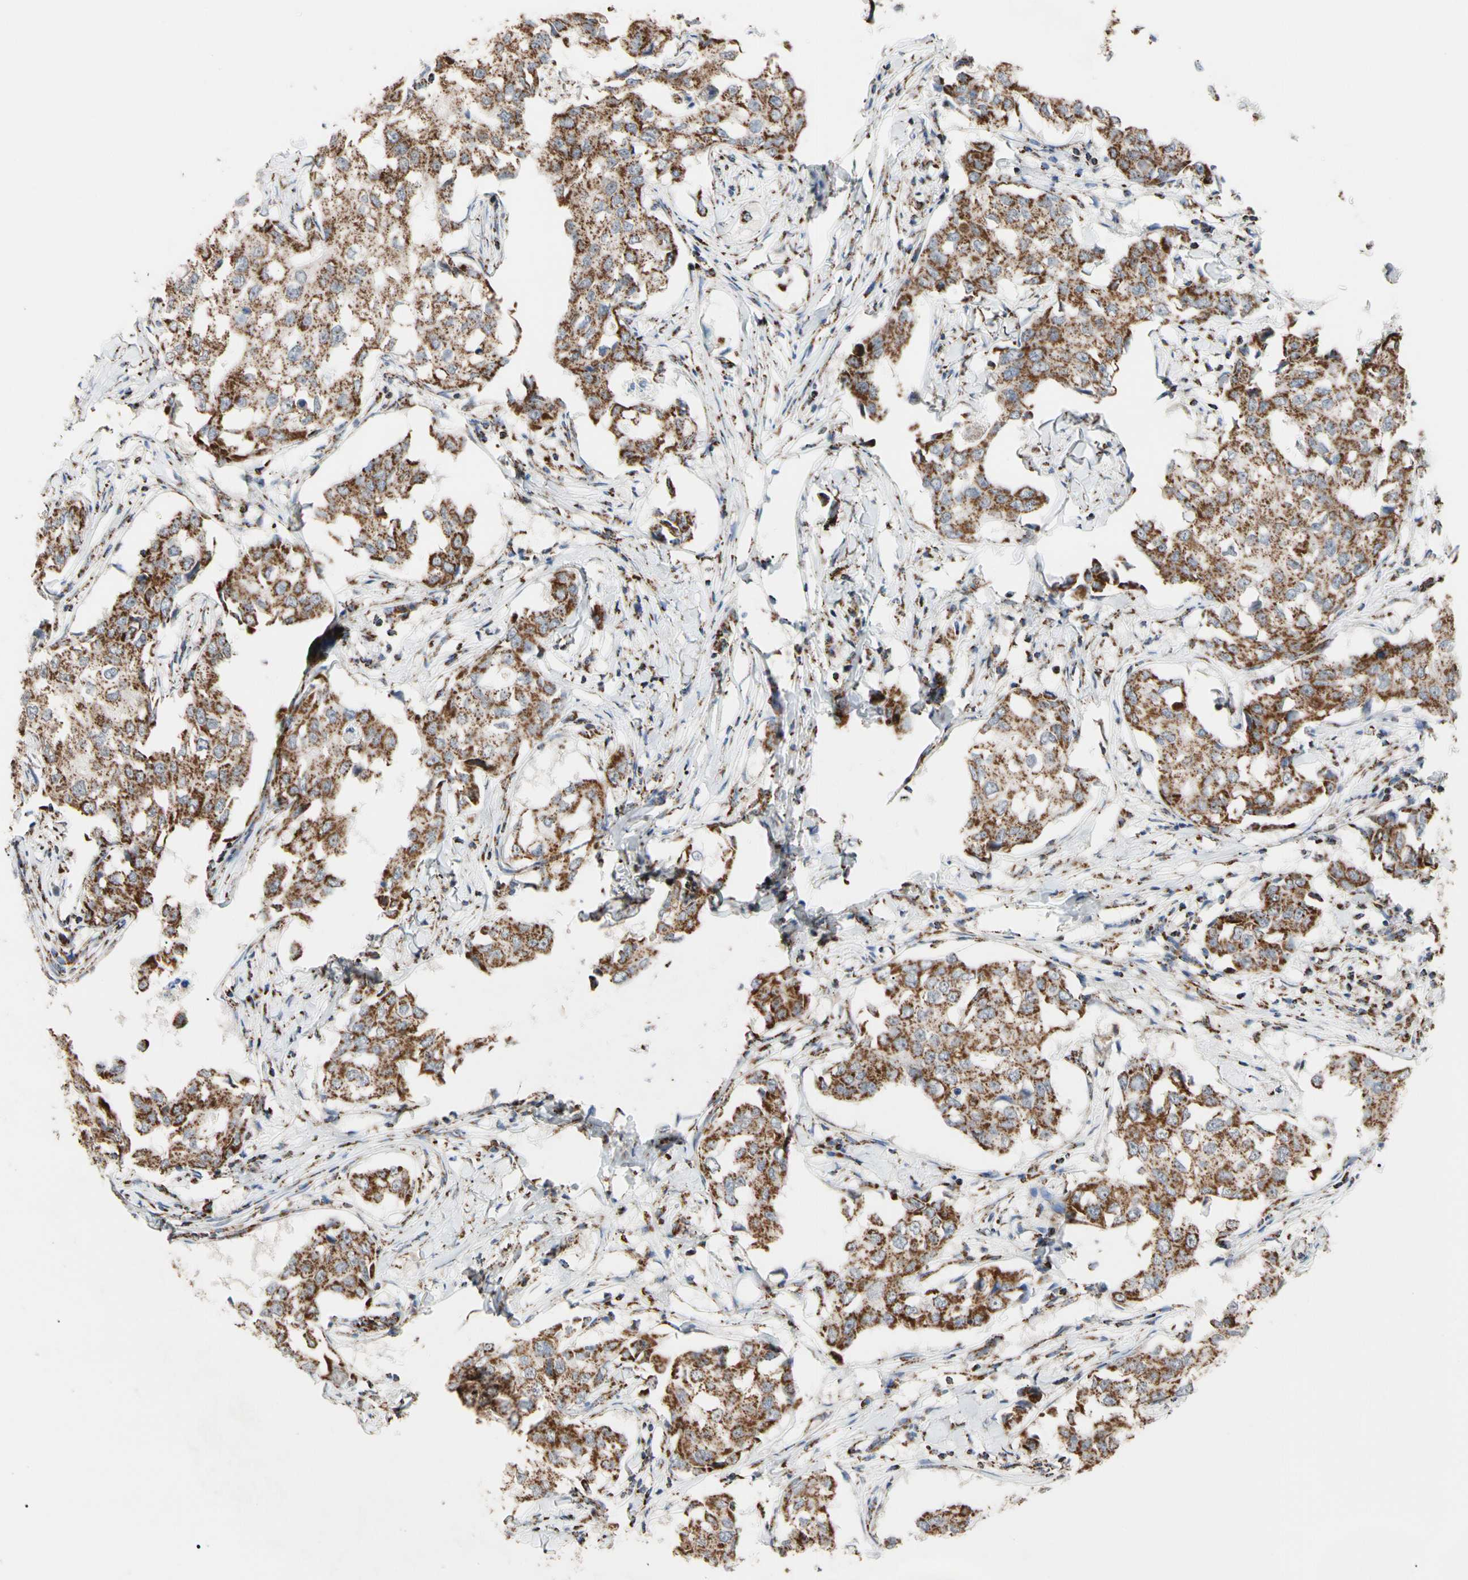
{"staining": {"intensity": "strong", "quantity": ">75%", "location": "cytoplasmic/membranous"}, "tissue": "breast cancer", "cell_type": "Tumor cells", "image_type": "cancer", "snomed": [{"axis": "morphology", "description": "Duct carcinoma"}, {"axis": "topography", "description": "Breast"}], "caption": "Strong cytoplasmic/membranous staining for a protein is identified in approximately >75% of tumor cells of breast cancer (infiltrating ductal carcinoma) using IHC.", "gene": "FAM110B", "patient": {"sex": "female", "age": 27}}